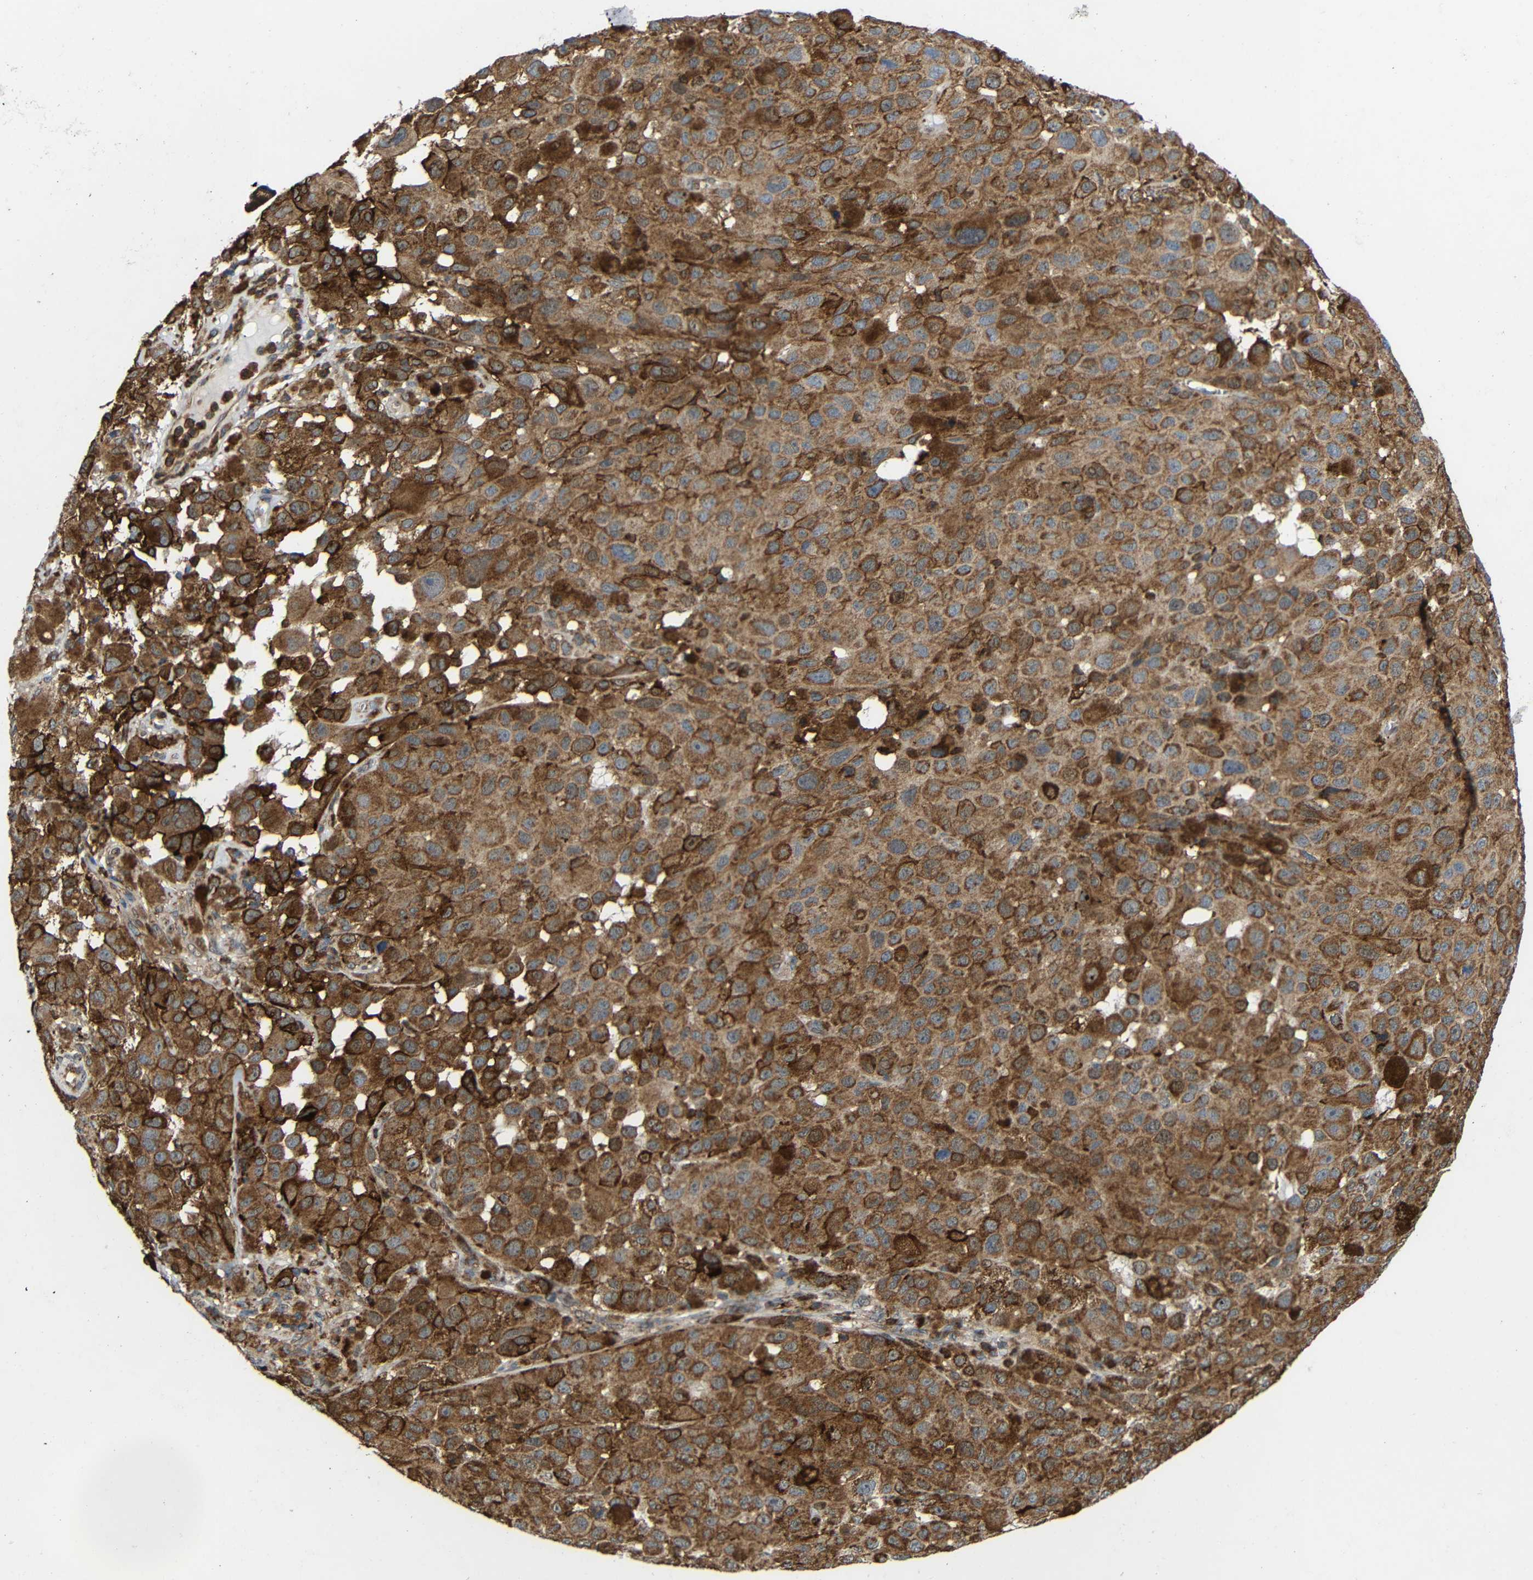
{"staining": {"intensity": "moderate", "quantity": ">75%", "location": "cytoplasmic/membranous"}, "tissue": "melanoma", "cell_type": "Tumor cells", "image_type": "cancer", "snomed": [{"axis": "morphology", "description": "Malignant melanoma, NOS"}, {"axis": "topography", "description": "Skin"}], "caption": "The immunohistochemical stain shows moderate cytoplasmic/membranous expression in tumor cells of melanoma tissue.", "gene": "C1GALT1", "patient": {"sex": "male", "age": 96}}